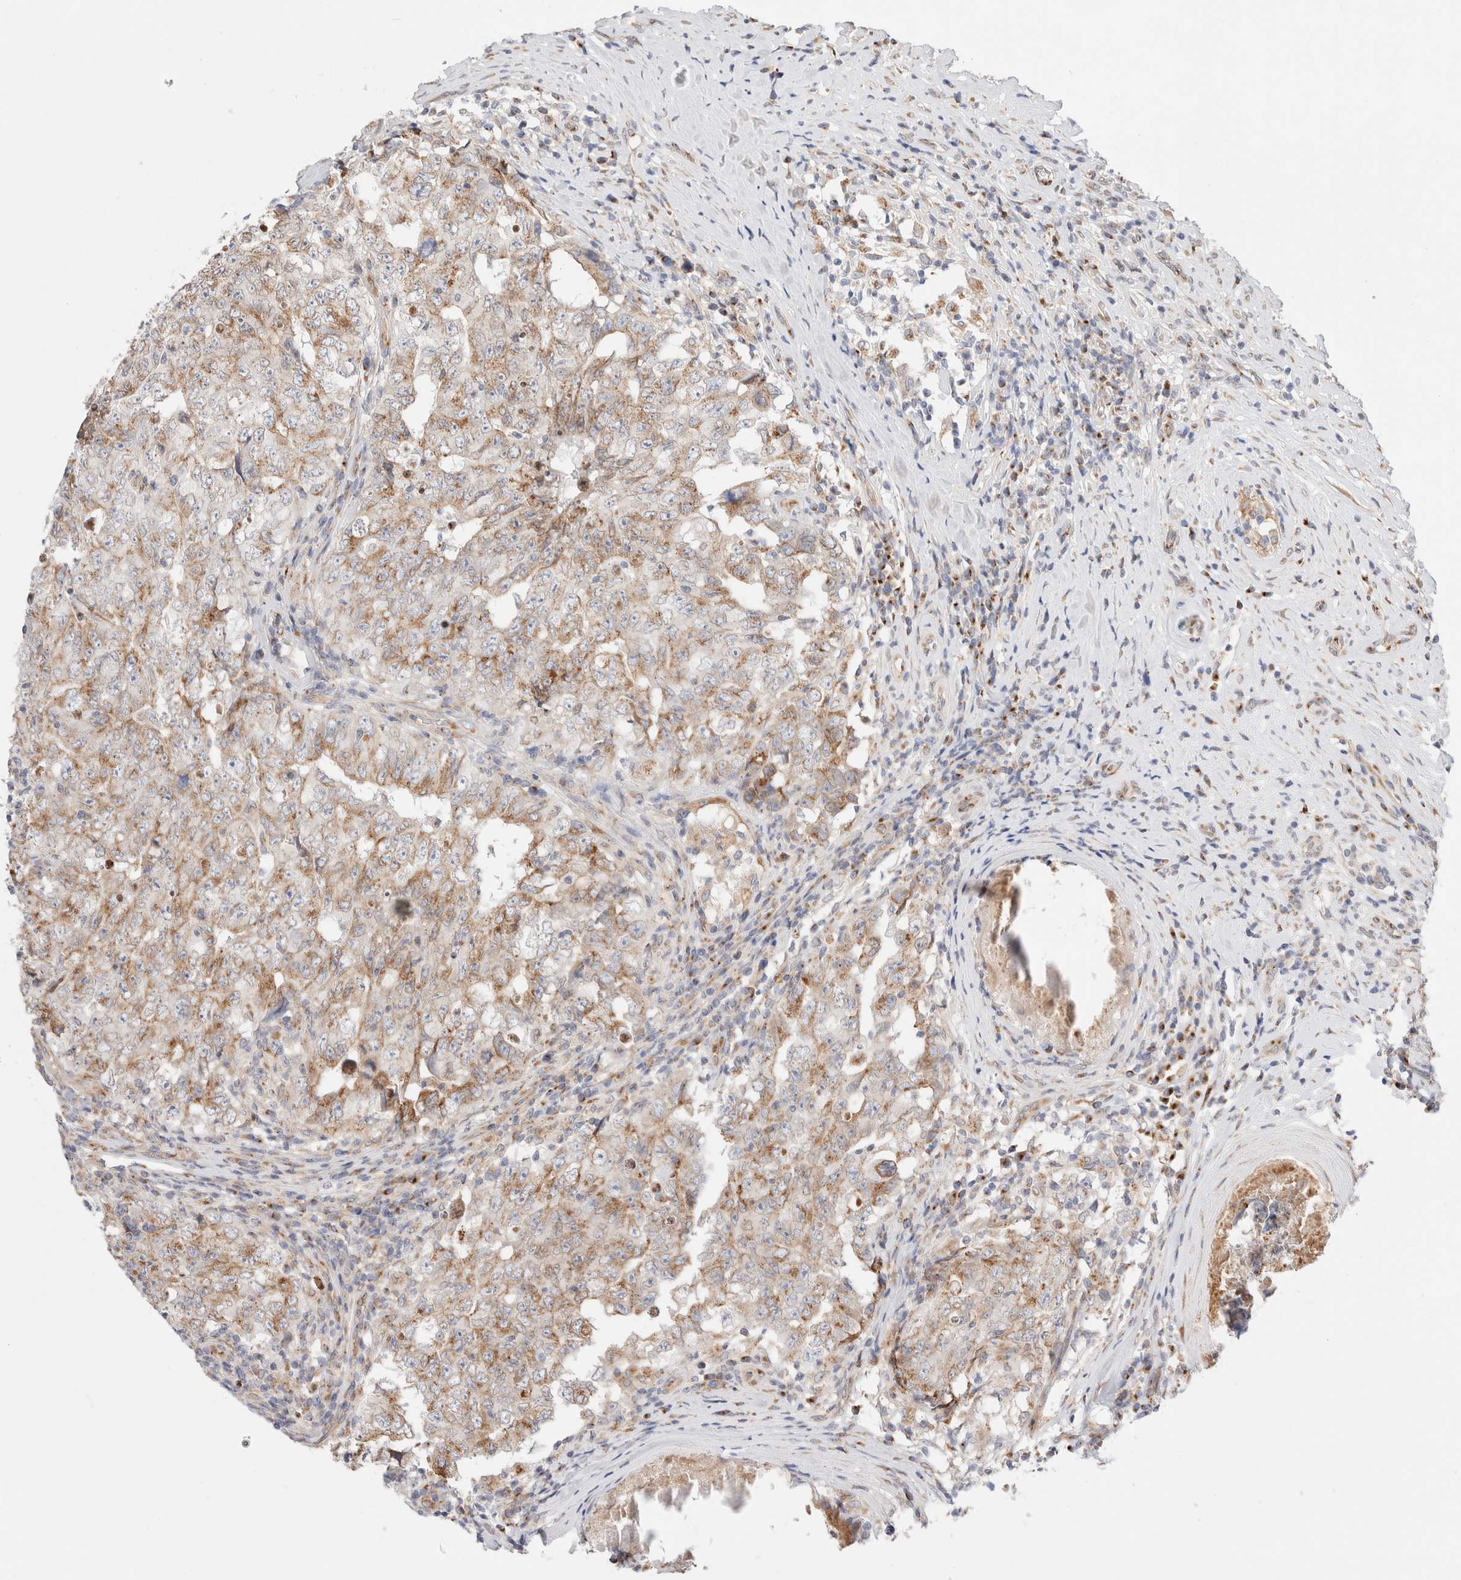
{"staining": {"intensity": "weak", "quantity": ">75%", "location": "cytoplasmic/membranous"}, "tissue": "testis cancer", "cell_type": "Tumor cells", "image_type": "cancer", "snomed": [{"axis": "morphology", "description": "Carcinoma, Embryonal, NOS"}, {"axis": "topography", "description": "Testis"}], "caption": "Immunohistochemical staining of embryonal carcinoma (testis) exhibits weak cytoplasmic/membranous protein staining in approximately >75% of tumor cells.", "gene": "LMAN2L", "patient": {"sex": "male", "age": 26}}